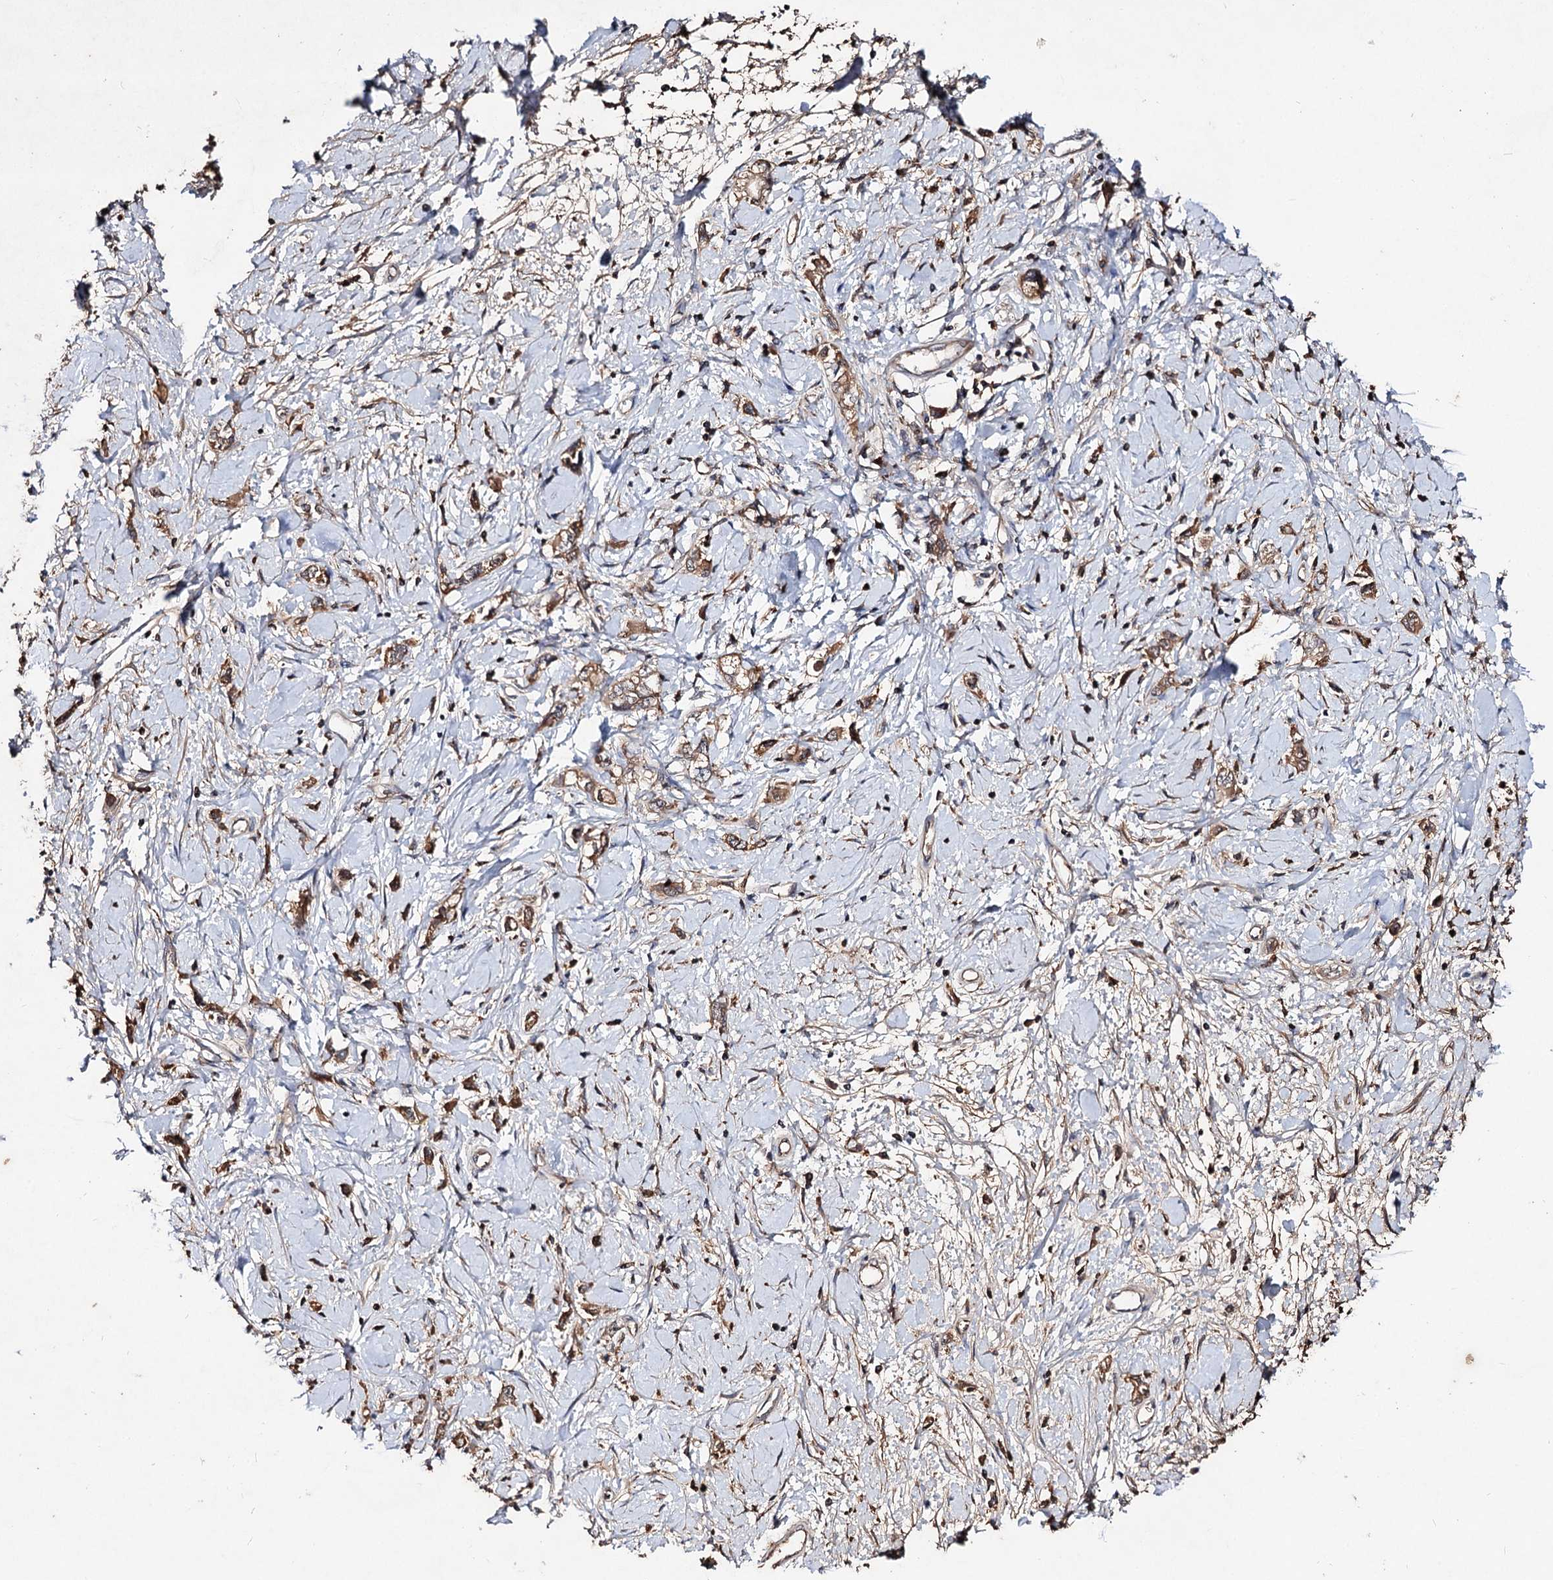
{"staining": {"intensity": "moderate", "quantity": ">75%", "location": "cytoplasmic/membranous"}, "tissue": "stomach cancer", "cell_type": "Tumor cells", "image_type": "cancer", "snomed": [{"axis": "morphology", "description": "Adenocarcinoma, NOS"}, {"axis": "topography", "description": "Stomach"}], "caption": "Moderate cytoplasmic/membranous protein positivity is identified in approximately >75% of tumor cells in stomach cancer.", "gene": "ARFIP2", "patient": {"sex": "female", "age": 76}}